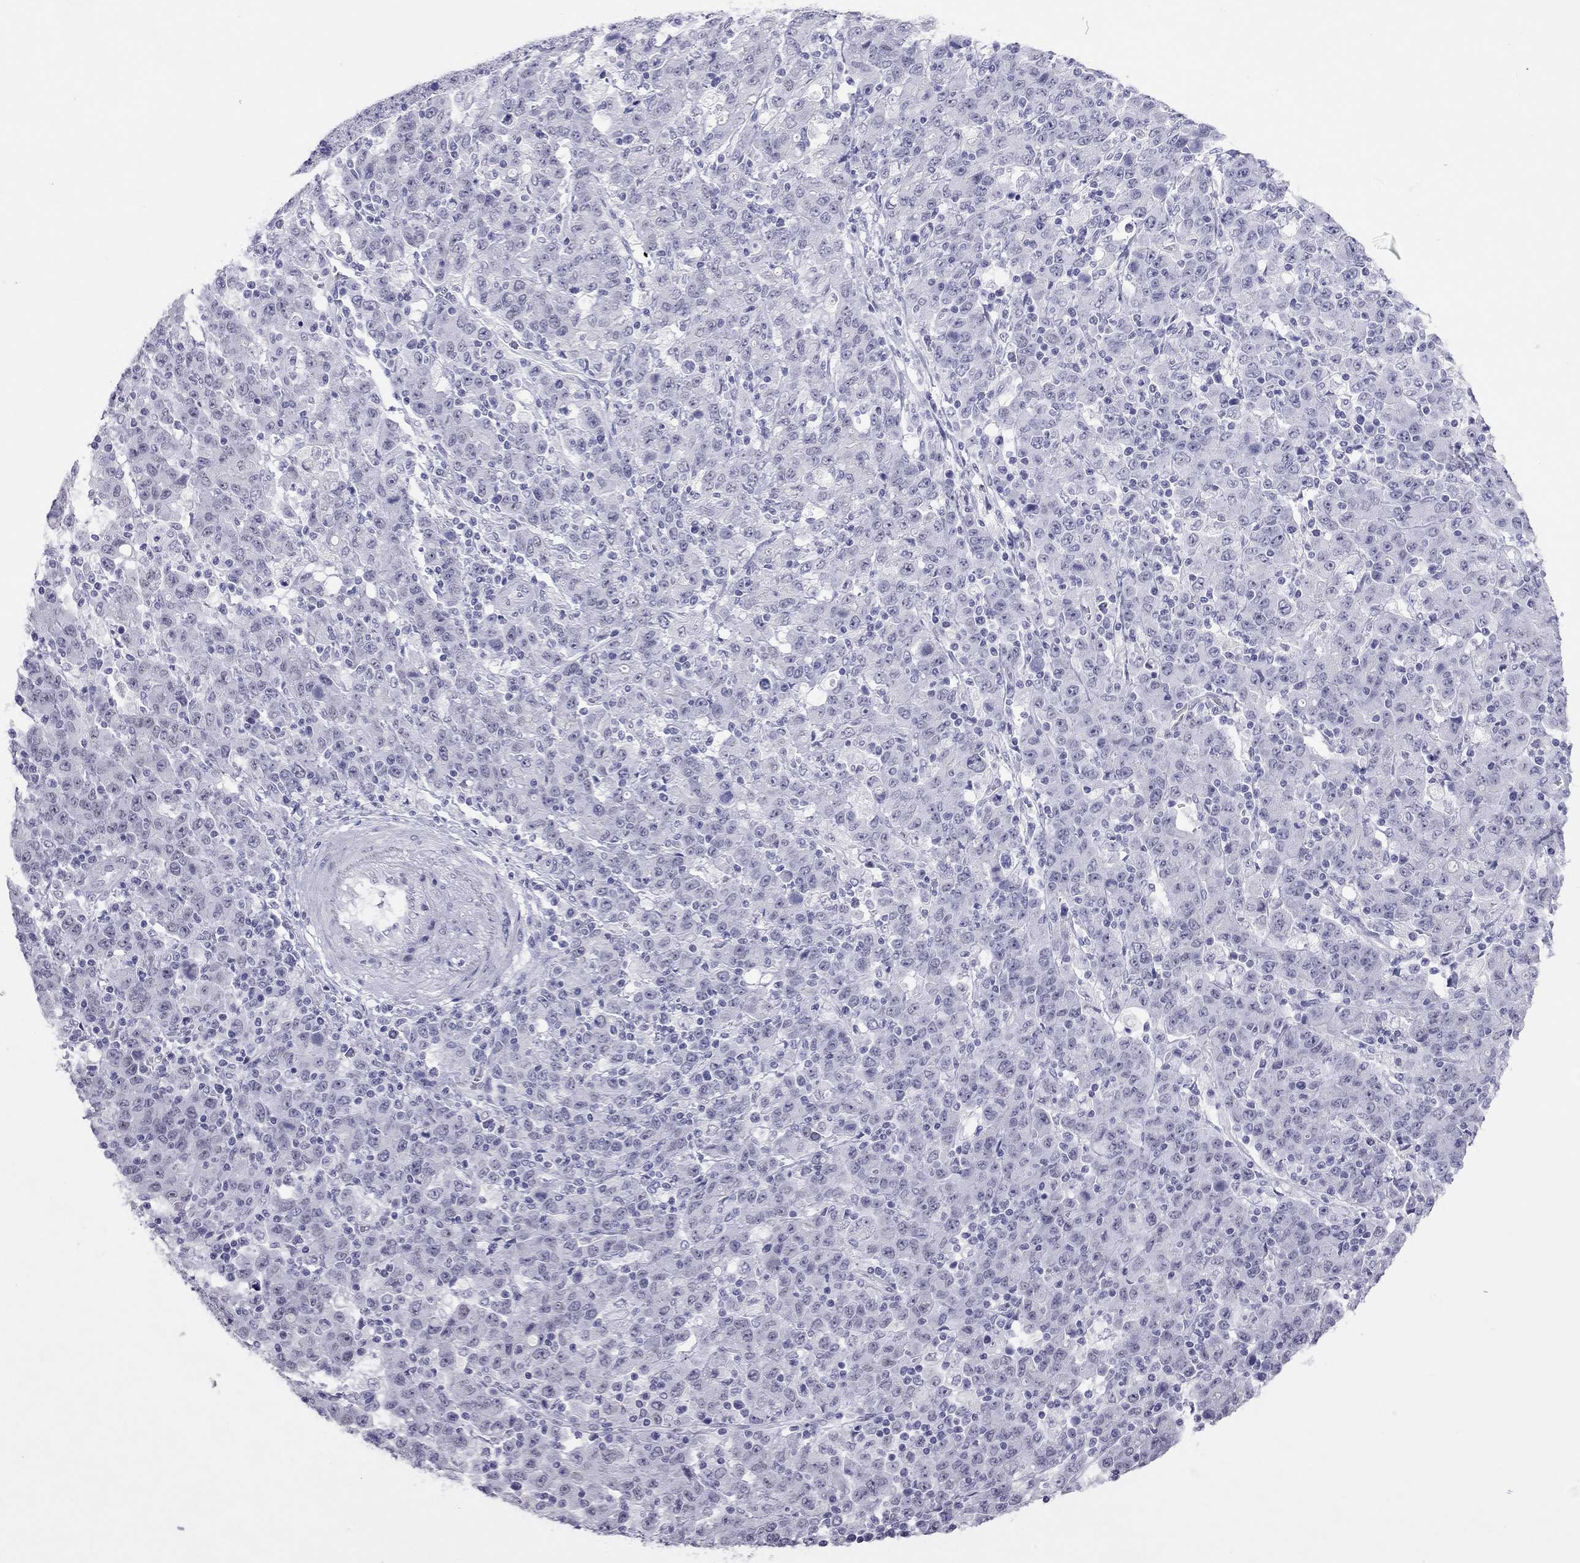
{"staining": {"intensity": "negative", "quantity": "none", "location": "none"}, "tissue": "stomach cancer", "cell_type": "Tumor cells", "image_type": "cancer", "snomed": [{"axis": "morphology", "description": "Adenocarcinoma, NOS"}, {"axis": "topography", "description": "Stomach, upper"}], "caption": "An IHC micrograph of stomach adenocarcinoma is shown. There is no staining in tumor cells of stomach adenocarcinoma.", "gene": "JHY", "patient": {"sex": "male", "age": 69}}